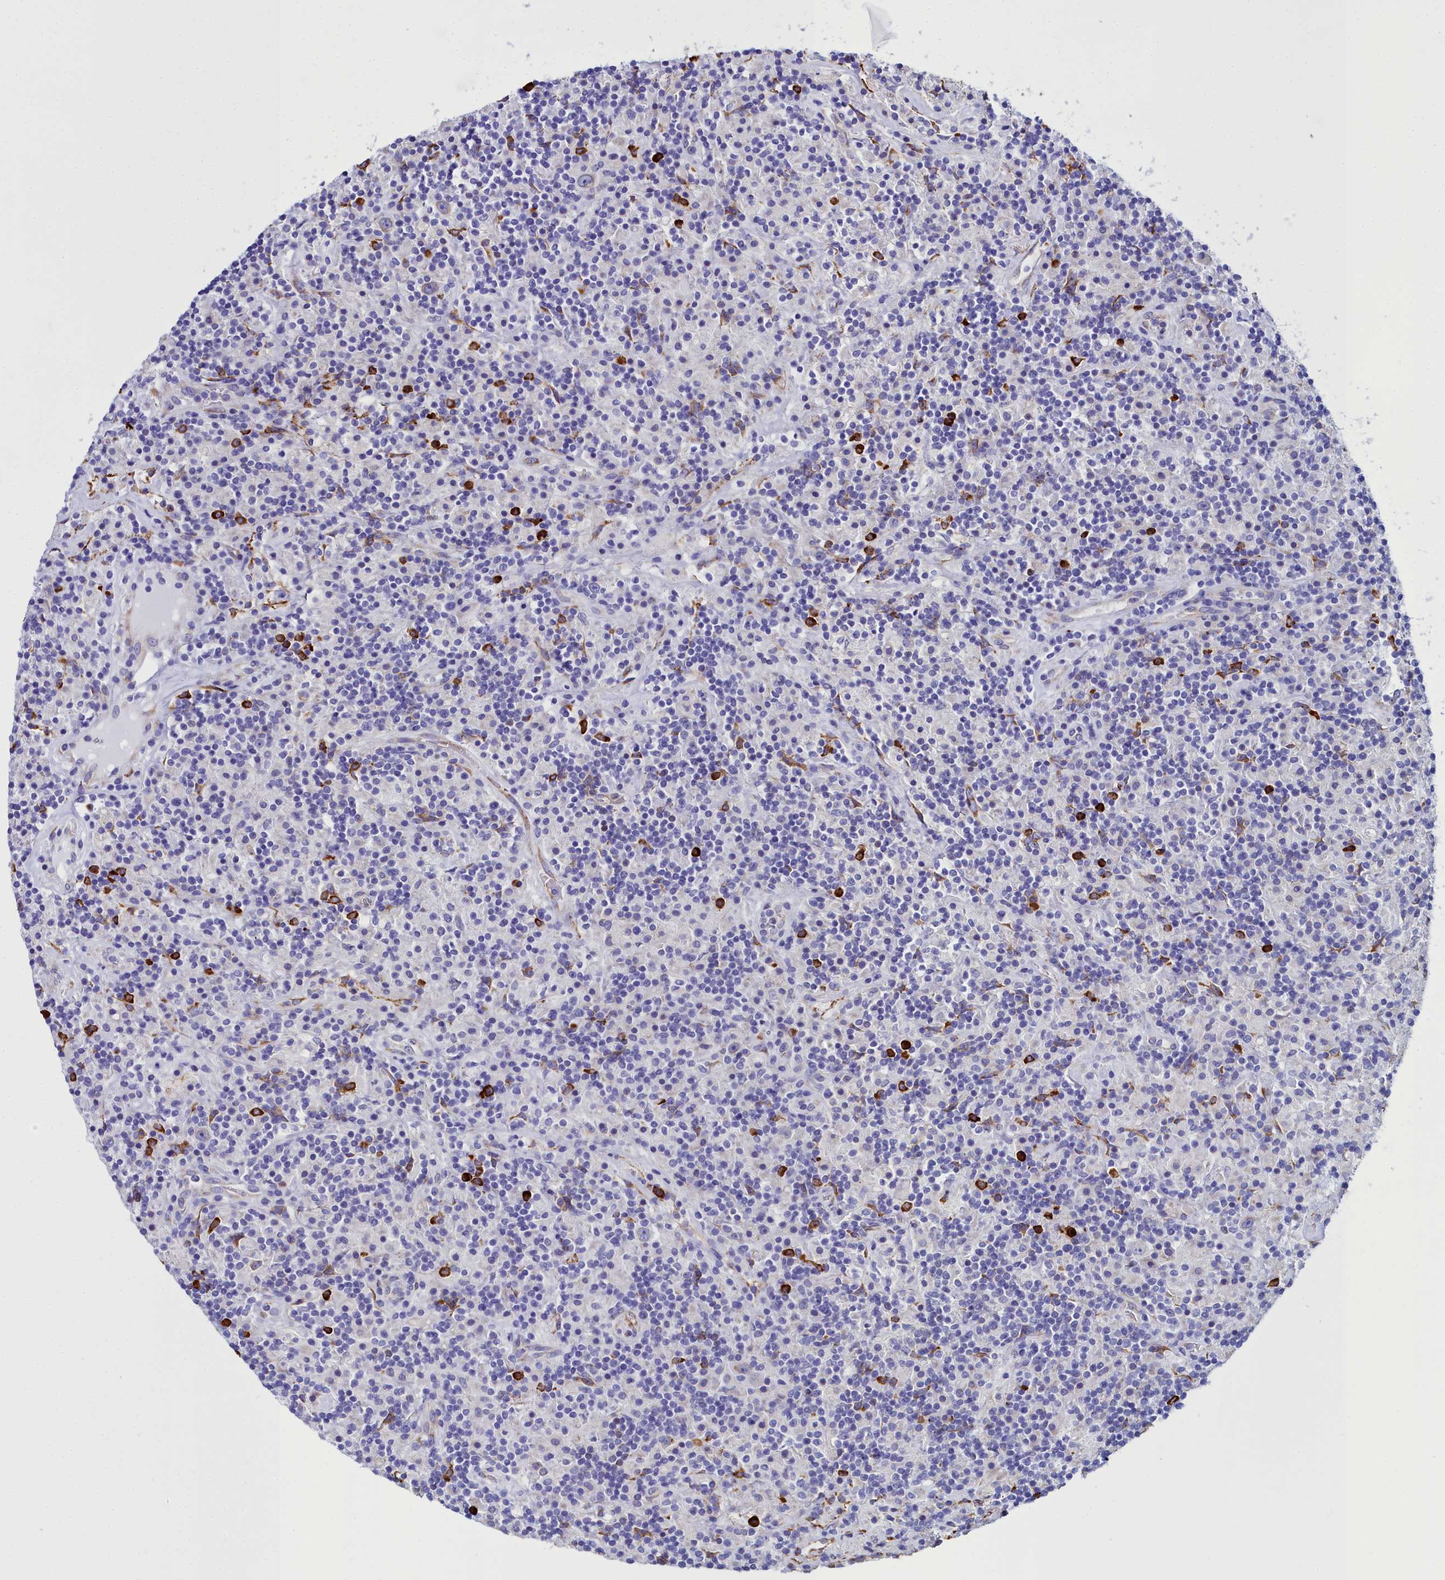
{"staining": {"intensity": "negative", "quantity": "none", "location": "none"}, "tissue": "lymphoma", "cell_type": "Tumor cells", "image_type": "cancer", "snomed": [{"axis": "morphology", "description": "Hodgkin's disease, NOS"}, {"axis": "topography", "description": "Lymph node"}], "caption": "There is no significant staining in tumor cells of Hodgkin's disease.", "gene": "TXNDC5", "patient": {"sex": "male", "age": 70}}